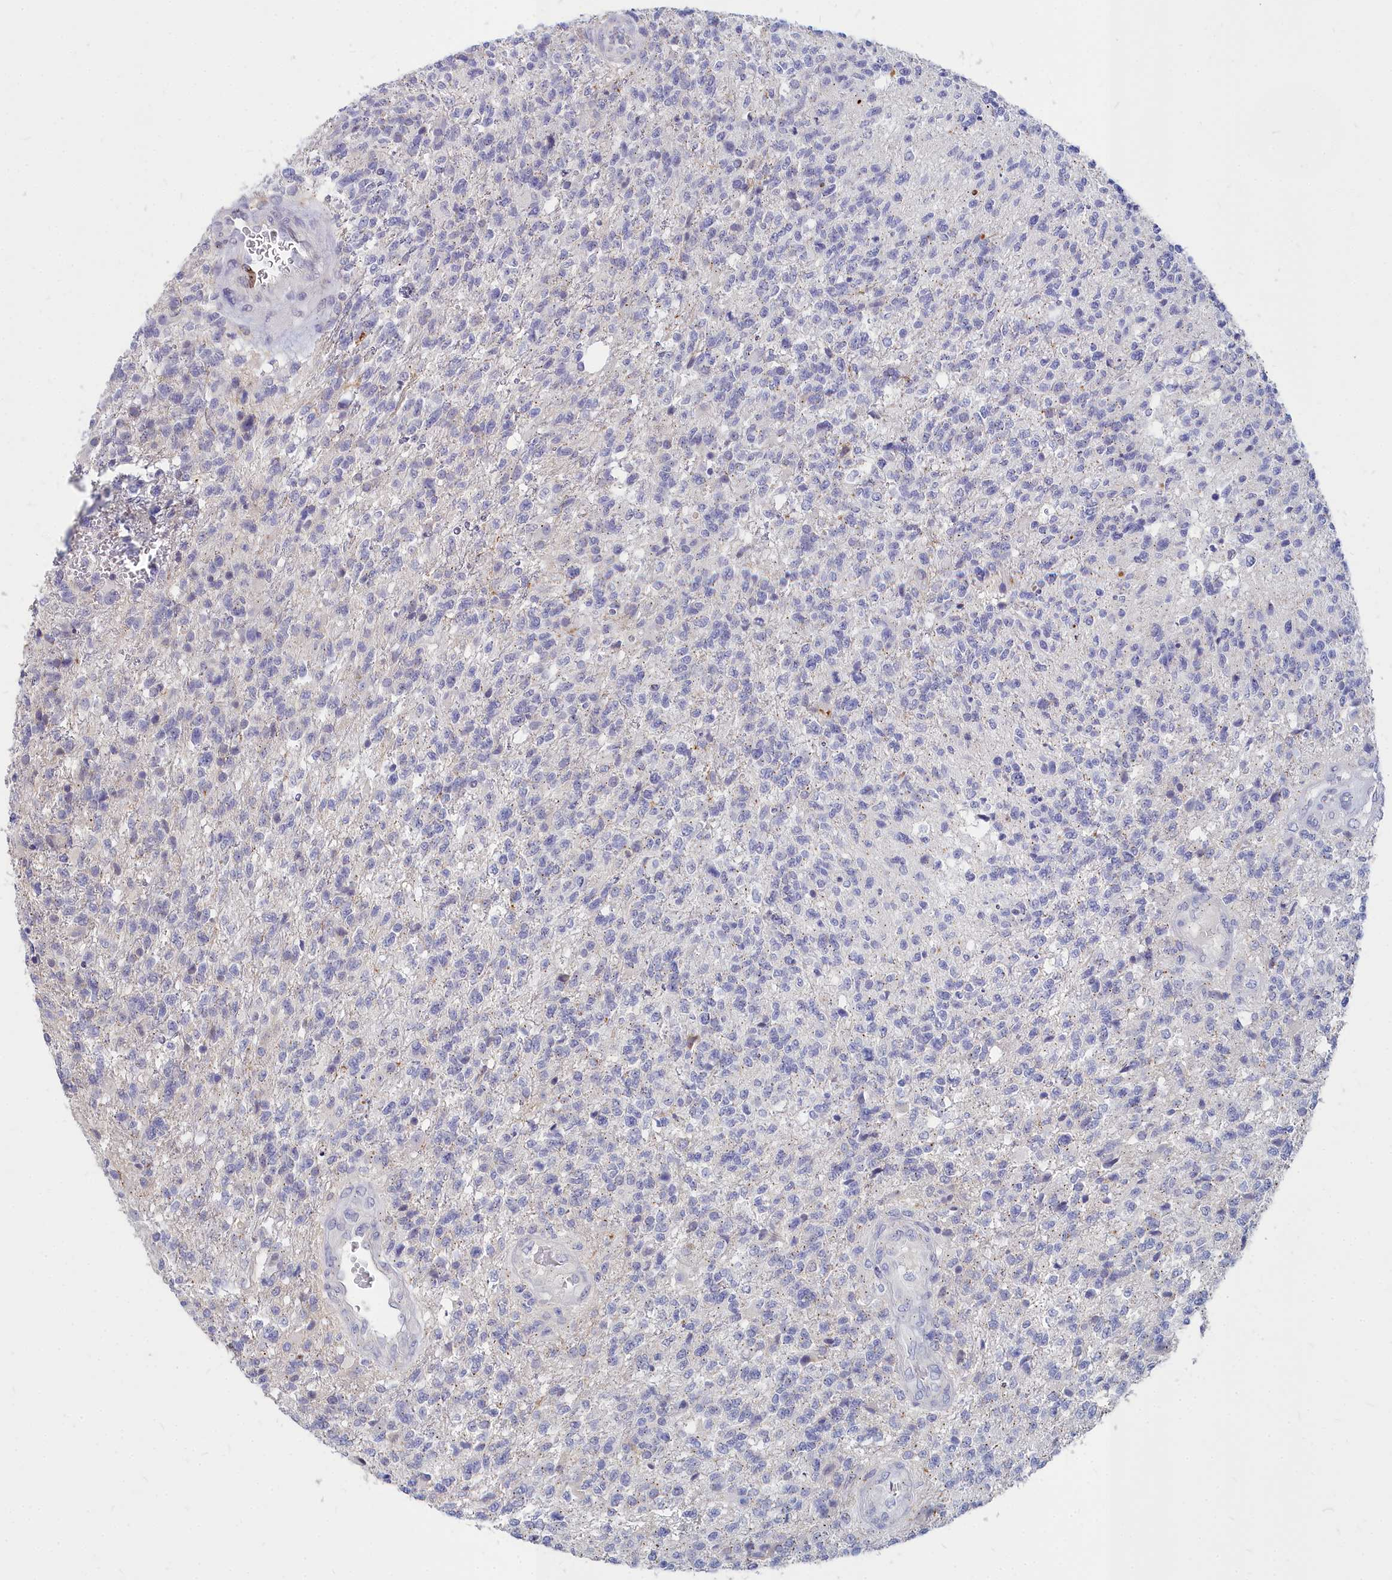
{"staining": {"intensity": "negative", "quantity": "none", "location": "none"}, "tissue": "glioma", "cell_type": "Tumor cells", "image_type": "cancer", "snomed": [{"axis": "morphology", "description": "Glioma, malignant, High grade"}, {"axis": "topography", "description": "Brain"}], "caption": "High magnification brightfield microscopy of glioma stained with DAB (brown) and counterstained with hematoxylin (blue): tumor cells show no significant staining.", "gene": "NOXA1", "patient": {"sex": "male", "age": 56}}